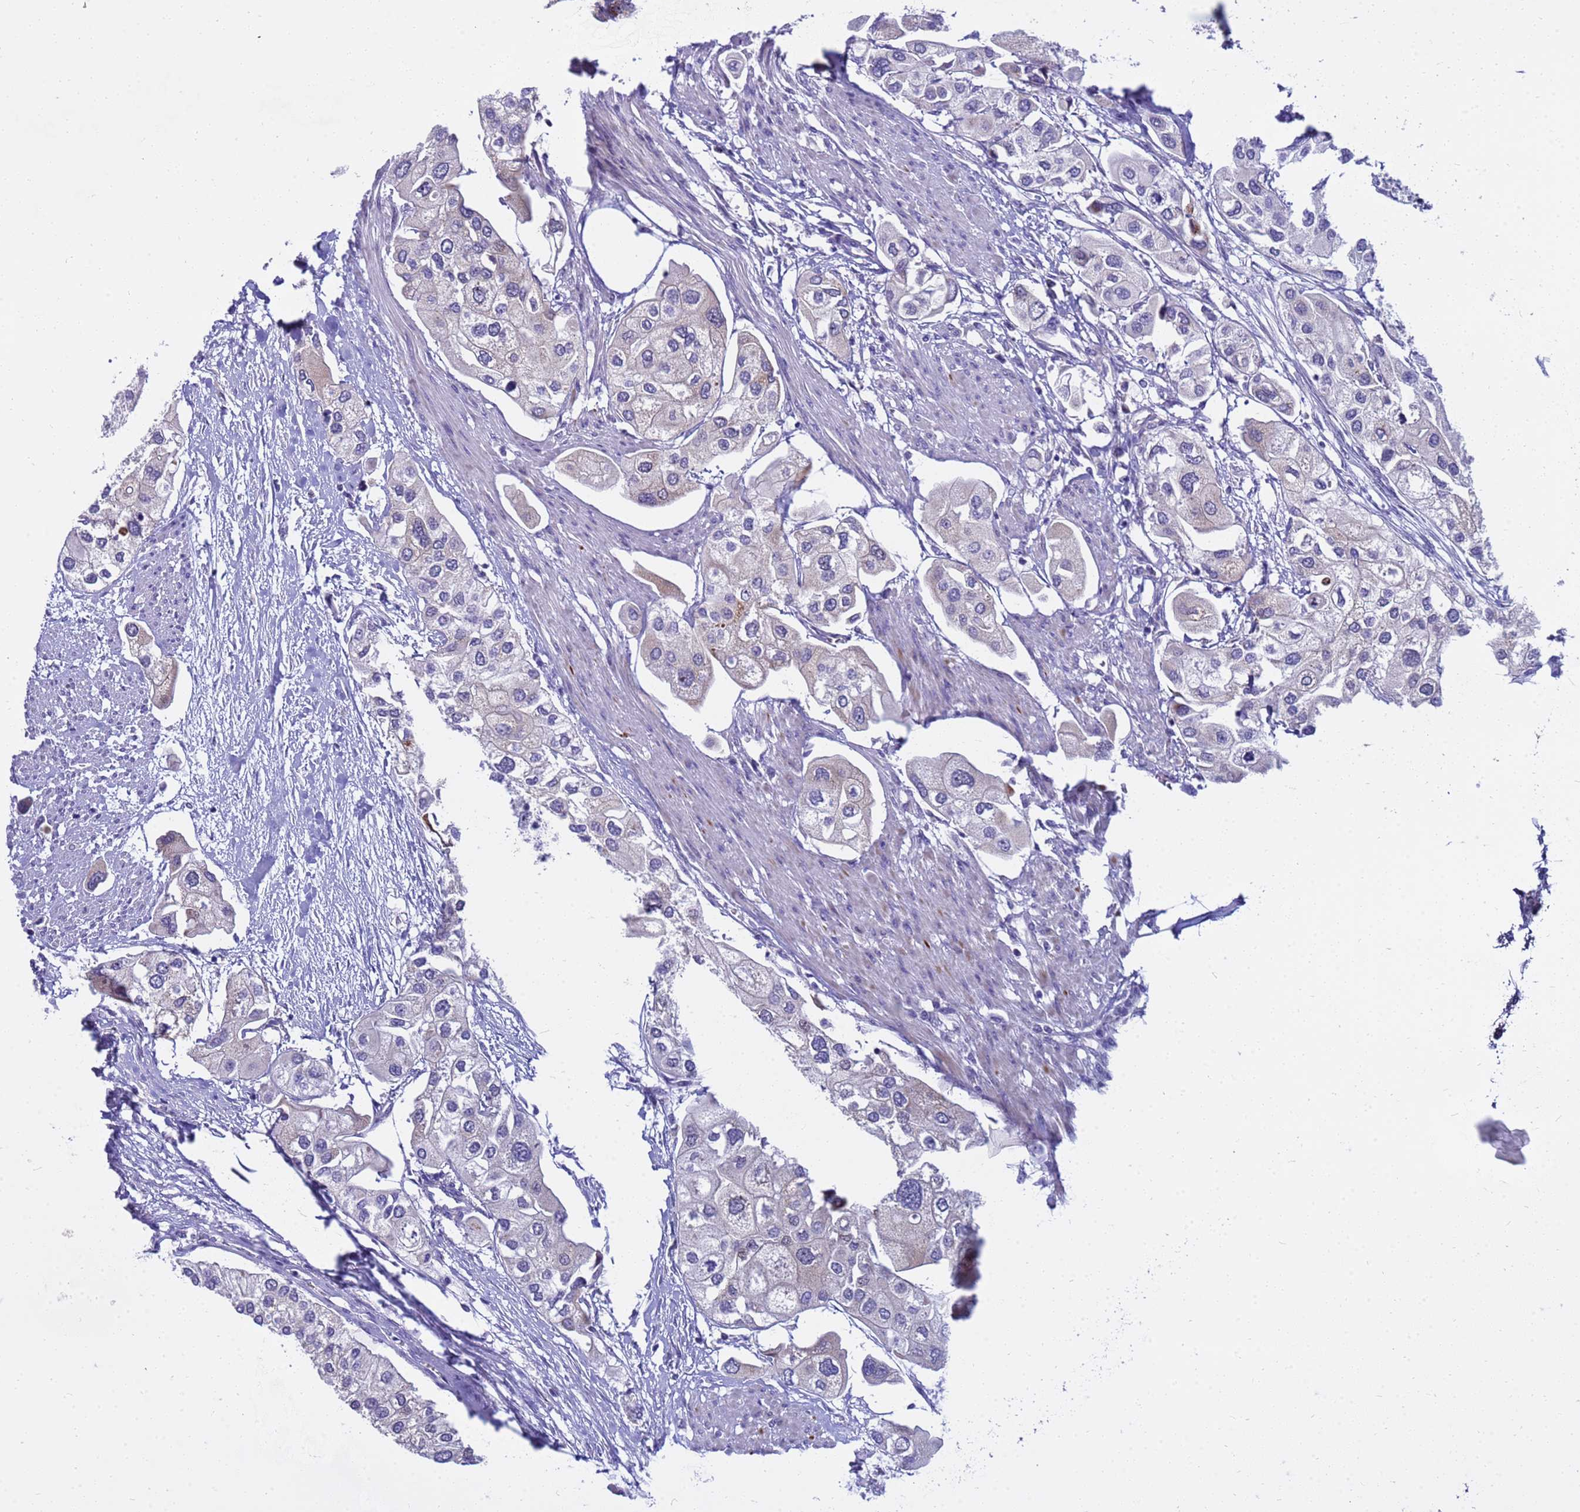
{"staining": {"intensity": "negative", "quantity": "none", "location": "none"}, "tissue": "urothelial cancer", "cell_type": "Tumor cells", "image_type": "cancer", "snomed": [{"axis": "morphology", "description": "Urothelial carcinoma, High grade"}, {"axis": "topography", "description": "Urinary bladder"}], "caption": "The photomicrograph shows no significant staining in tumor cells of urothelial cancer.", "gene": "LRATD1", "patient": {"sex": "male", "age": 64}}